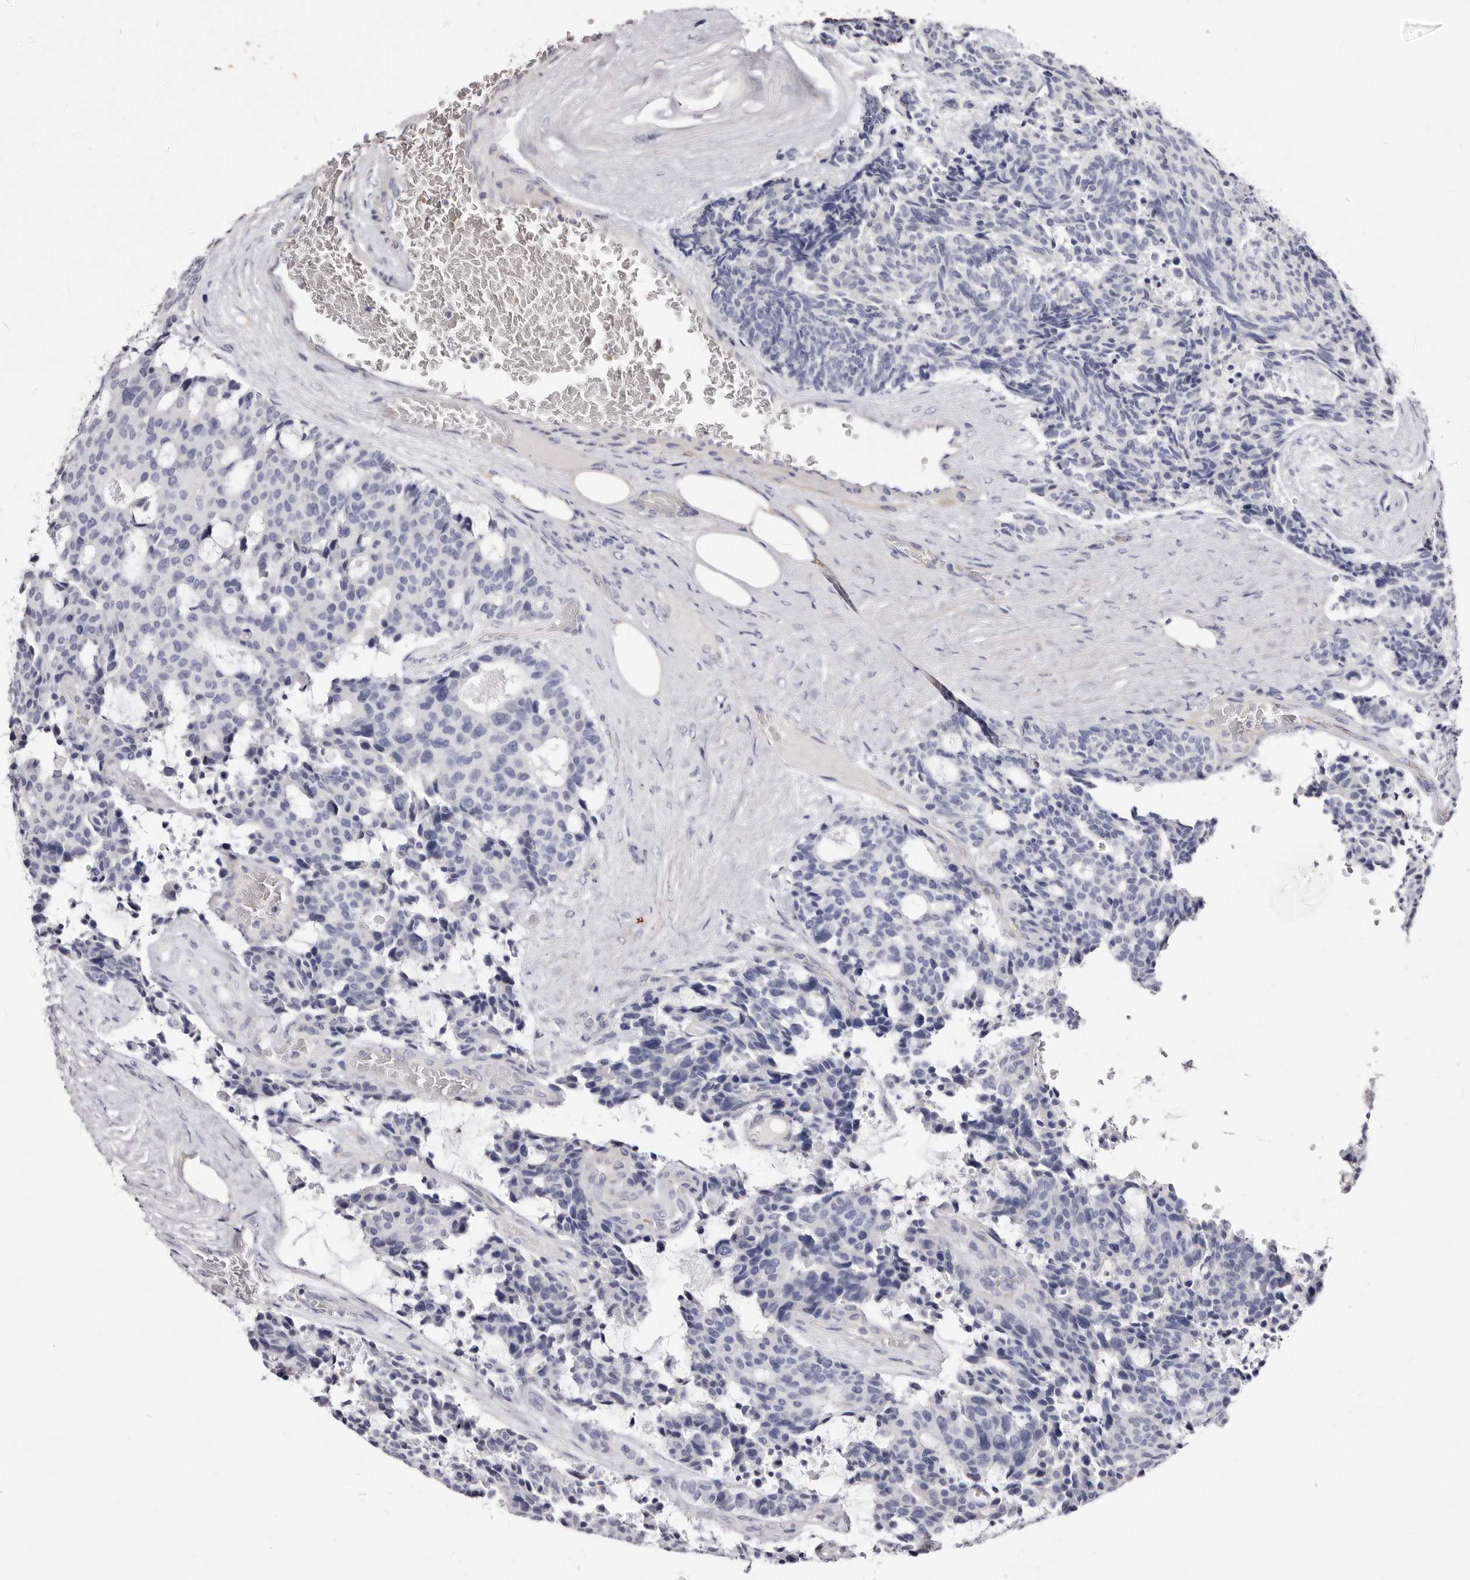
{"staining": {"intensity": "negative", "quantity": "none", "location": "none"}, "tissue": "carcinoid", "cell_type": "Tumor cells", "image_type": "cancer", "snomed": [{"axis": "morphology", "description": "Carcinoid, malignant, NOS"}, {"axis": "topography", "description": "Pancreas"}], "caption": "A high-resolution image shows immunohistochemistry (IHC) staining of malignant carcinoid, which shows no significant staining in tumor cells. The staining is performed using DAB (3,3'-diaminobenzidine) brown chromogen with nuclei counter-stained in using hematoxylin.", "gene": "S1PR5", "patient": {"sex": "female", "age": 54}}